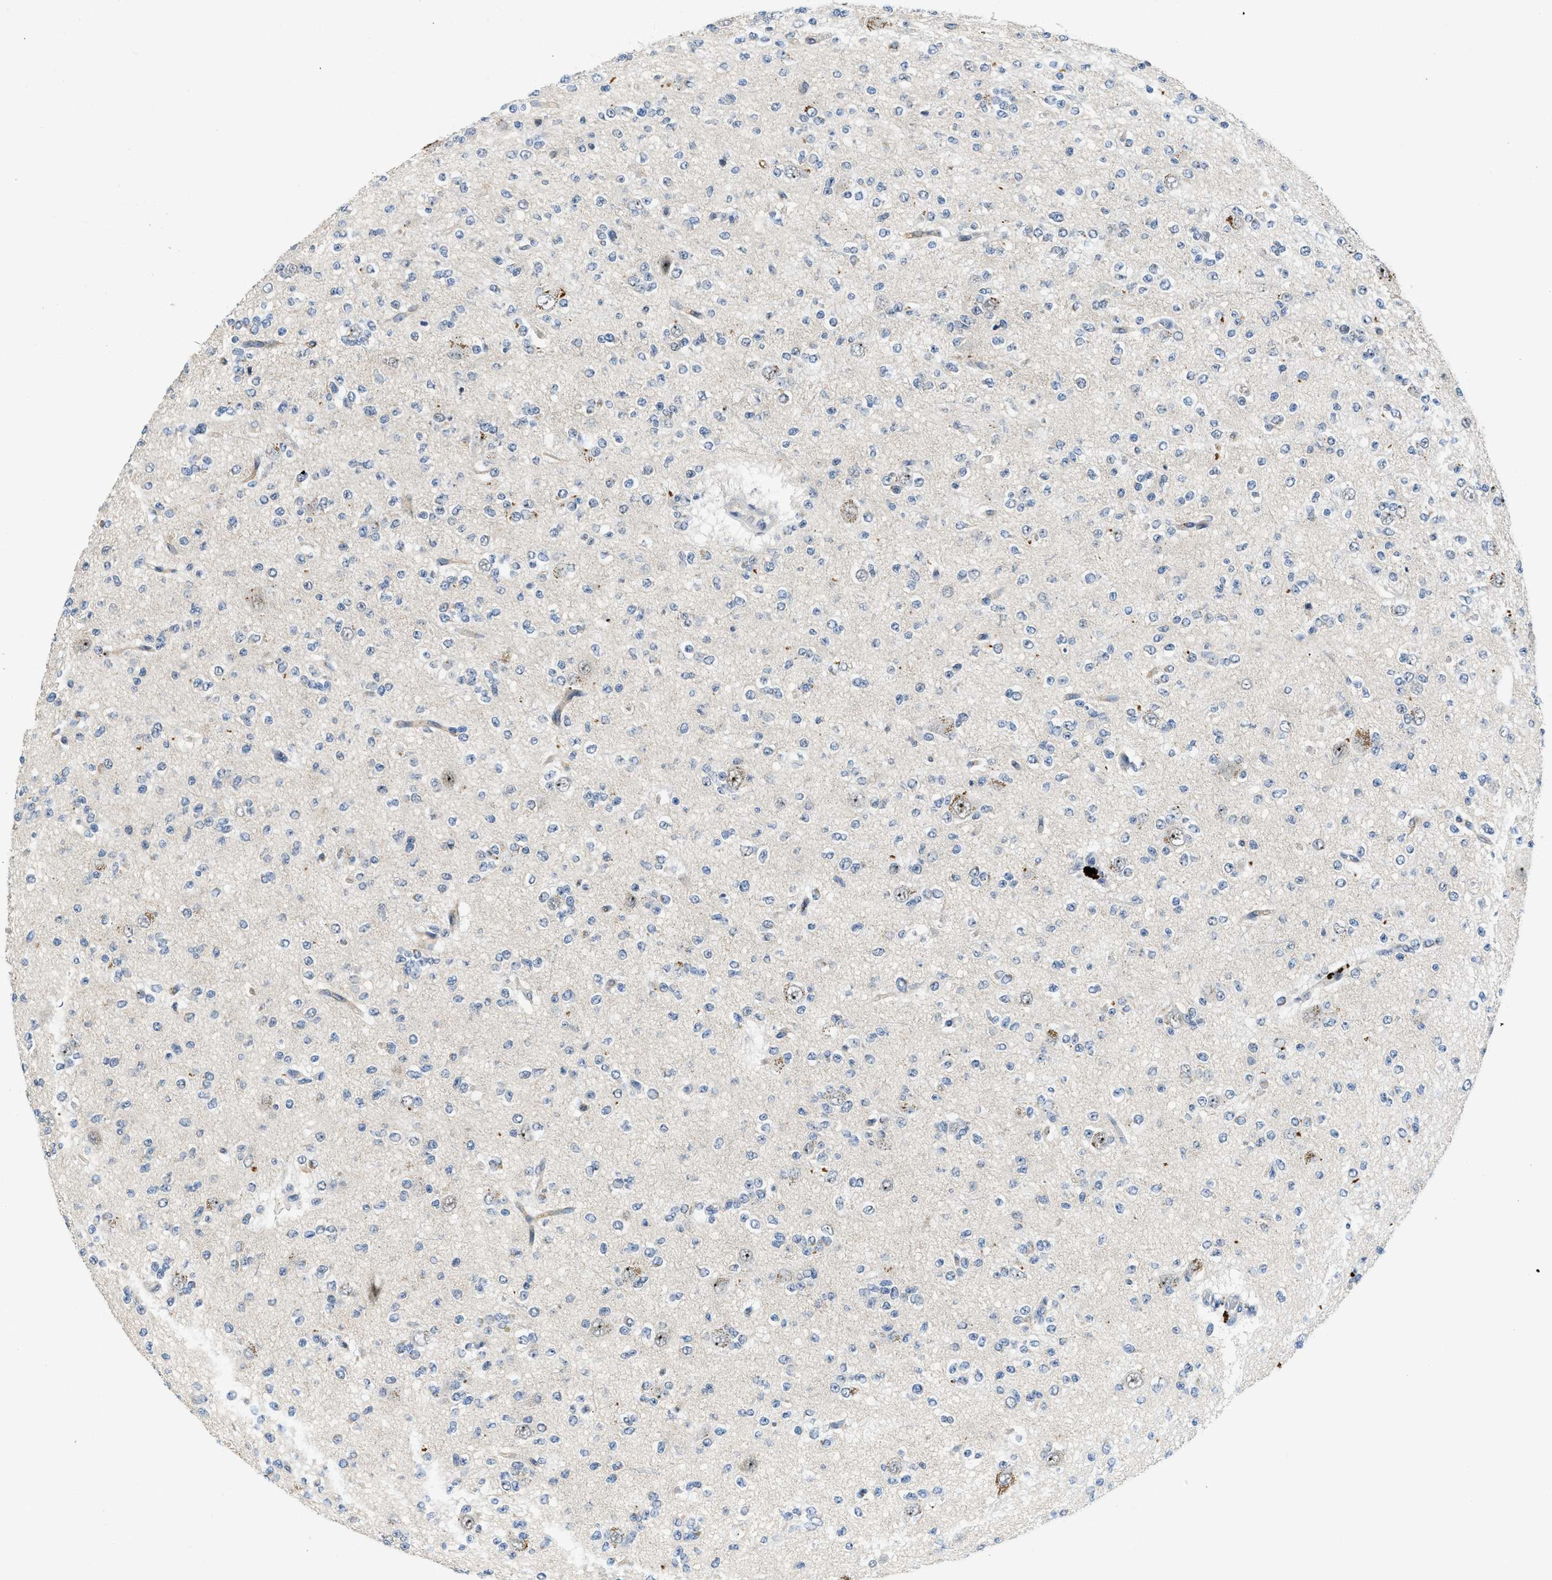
{"staining": {"intensity": "negative", "quantity": "none", "location": "none"}, "tissue": "glioma", "cell_type": "Tumor cells", "image_type": "cancer", "snomed": [{"axis": "morphology", "description": "Glioma, malignant, Low grade"}, {"axis": "topography", "description": "Brain"}], "caption": "A micrograph of human low-grade glioma (malignant) is negative for staining in tumor cells. Nuclei are stained in blue.", "gene": "SLCO2A1", "patient": {"sex": "male", "age": 38}}